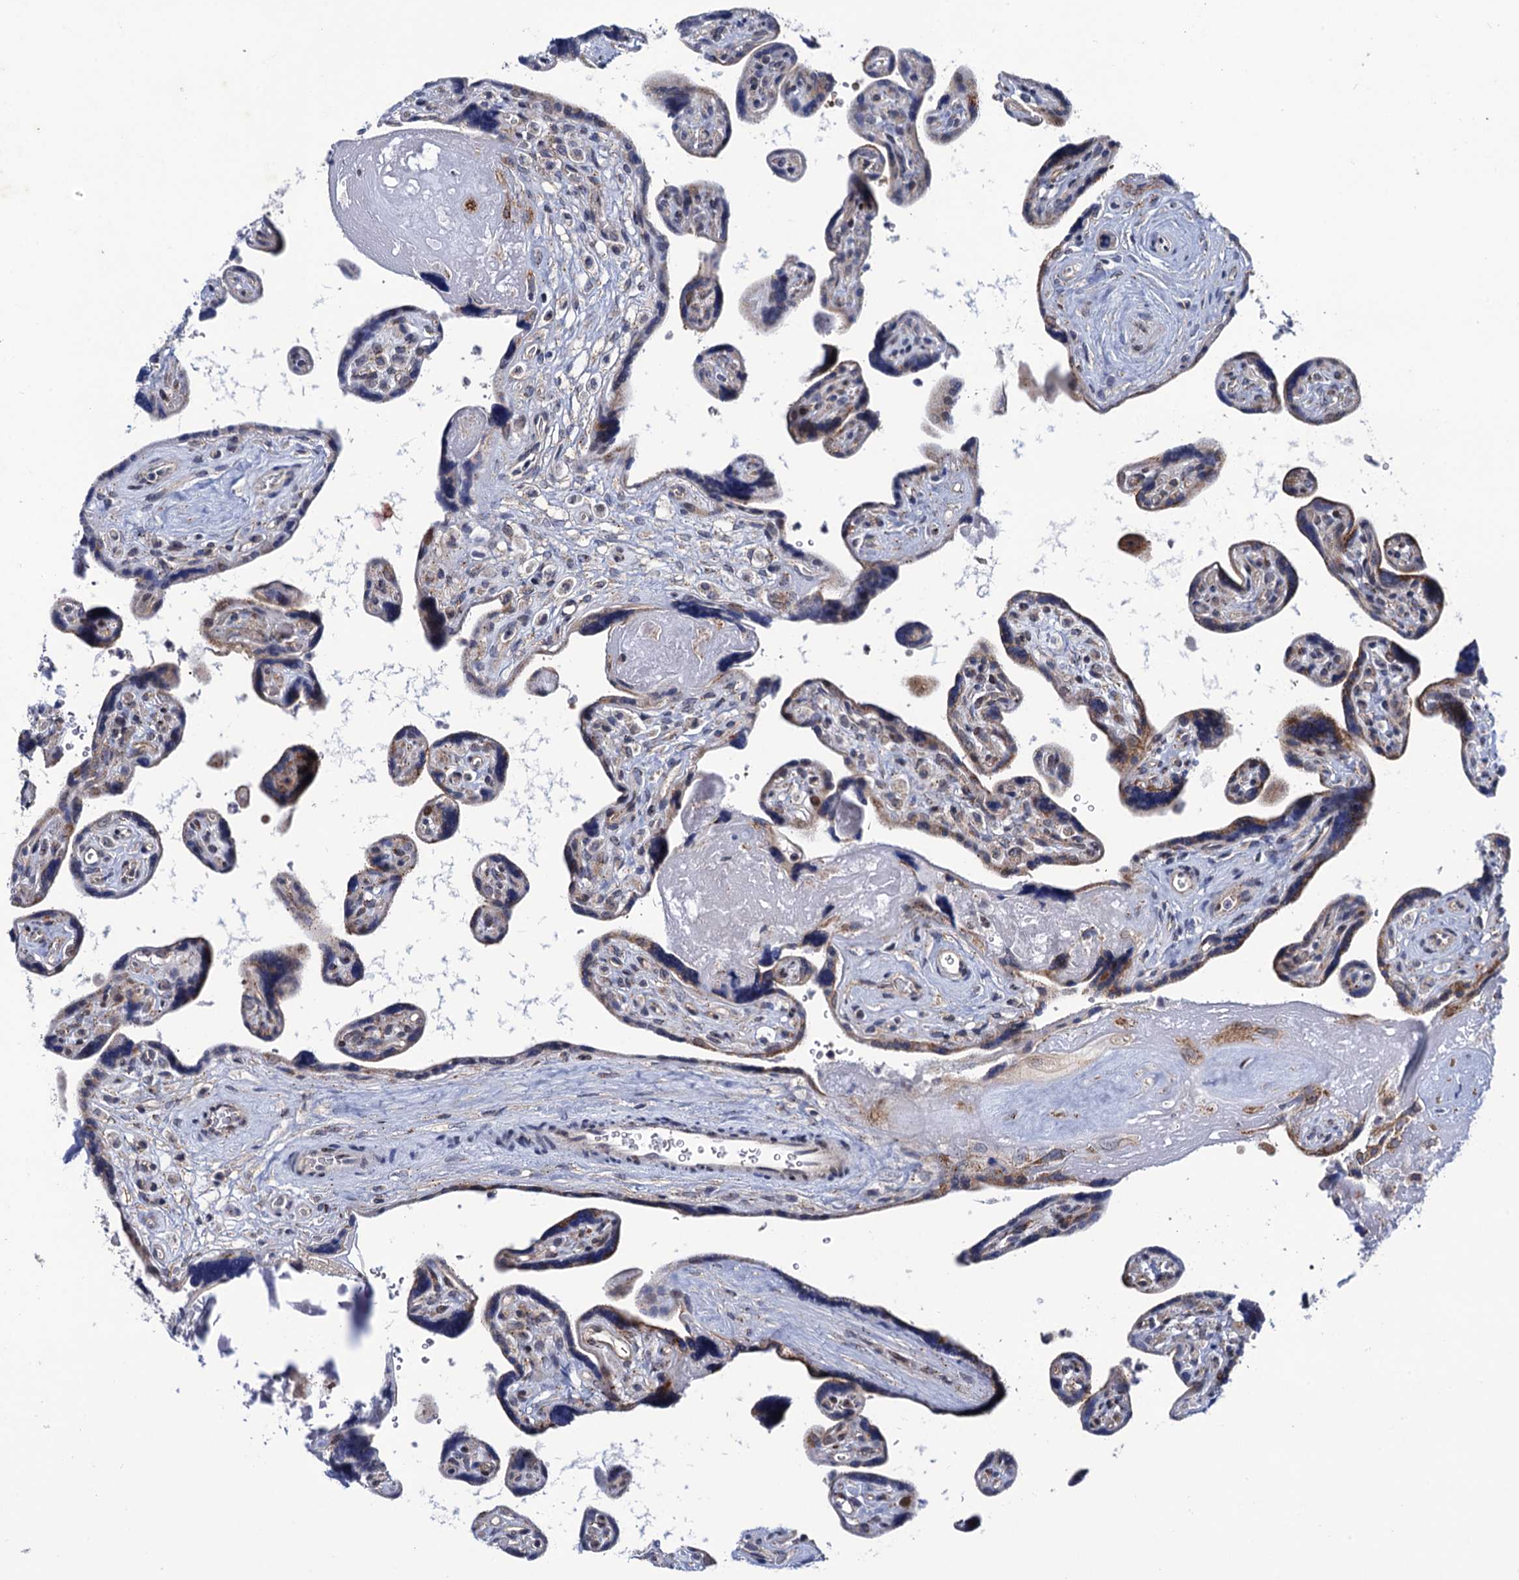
{"staining": {"intensity": "strong", "quantity": "25%-75%", "location": "cytoplasmic/membranous"}, "tissue": "placenta", "cell_type": "Trophoblastic cells", "image_type": "normal", "snomed": [{"axis": "morphology", "description": "Normal tissue, NOS"}, {"axis": "topography", "description": "Placenta"}], "caption": "Protein analysis of benign placenta shows strong cytoplasmic/membranous expression in about 25%-75% of trophoblastic cells.", "gene": "THAP2", "patient": {"sex": "female", "age": 39}}